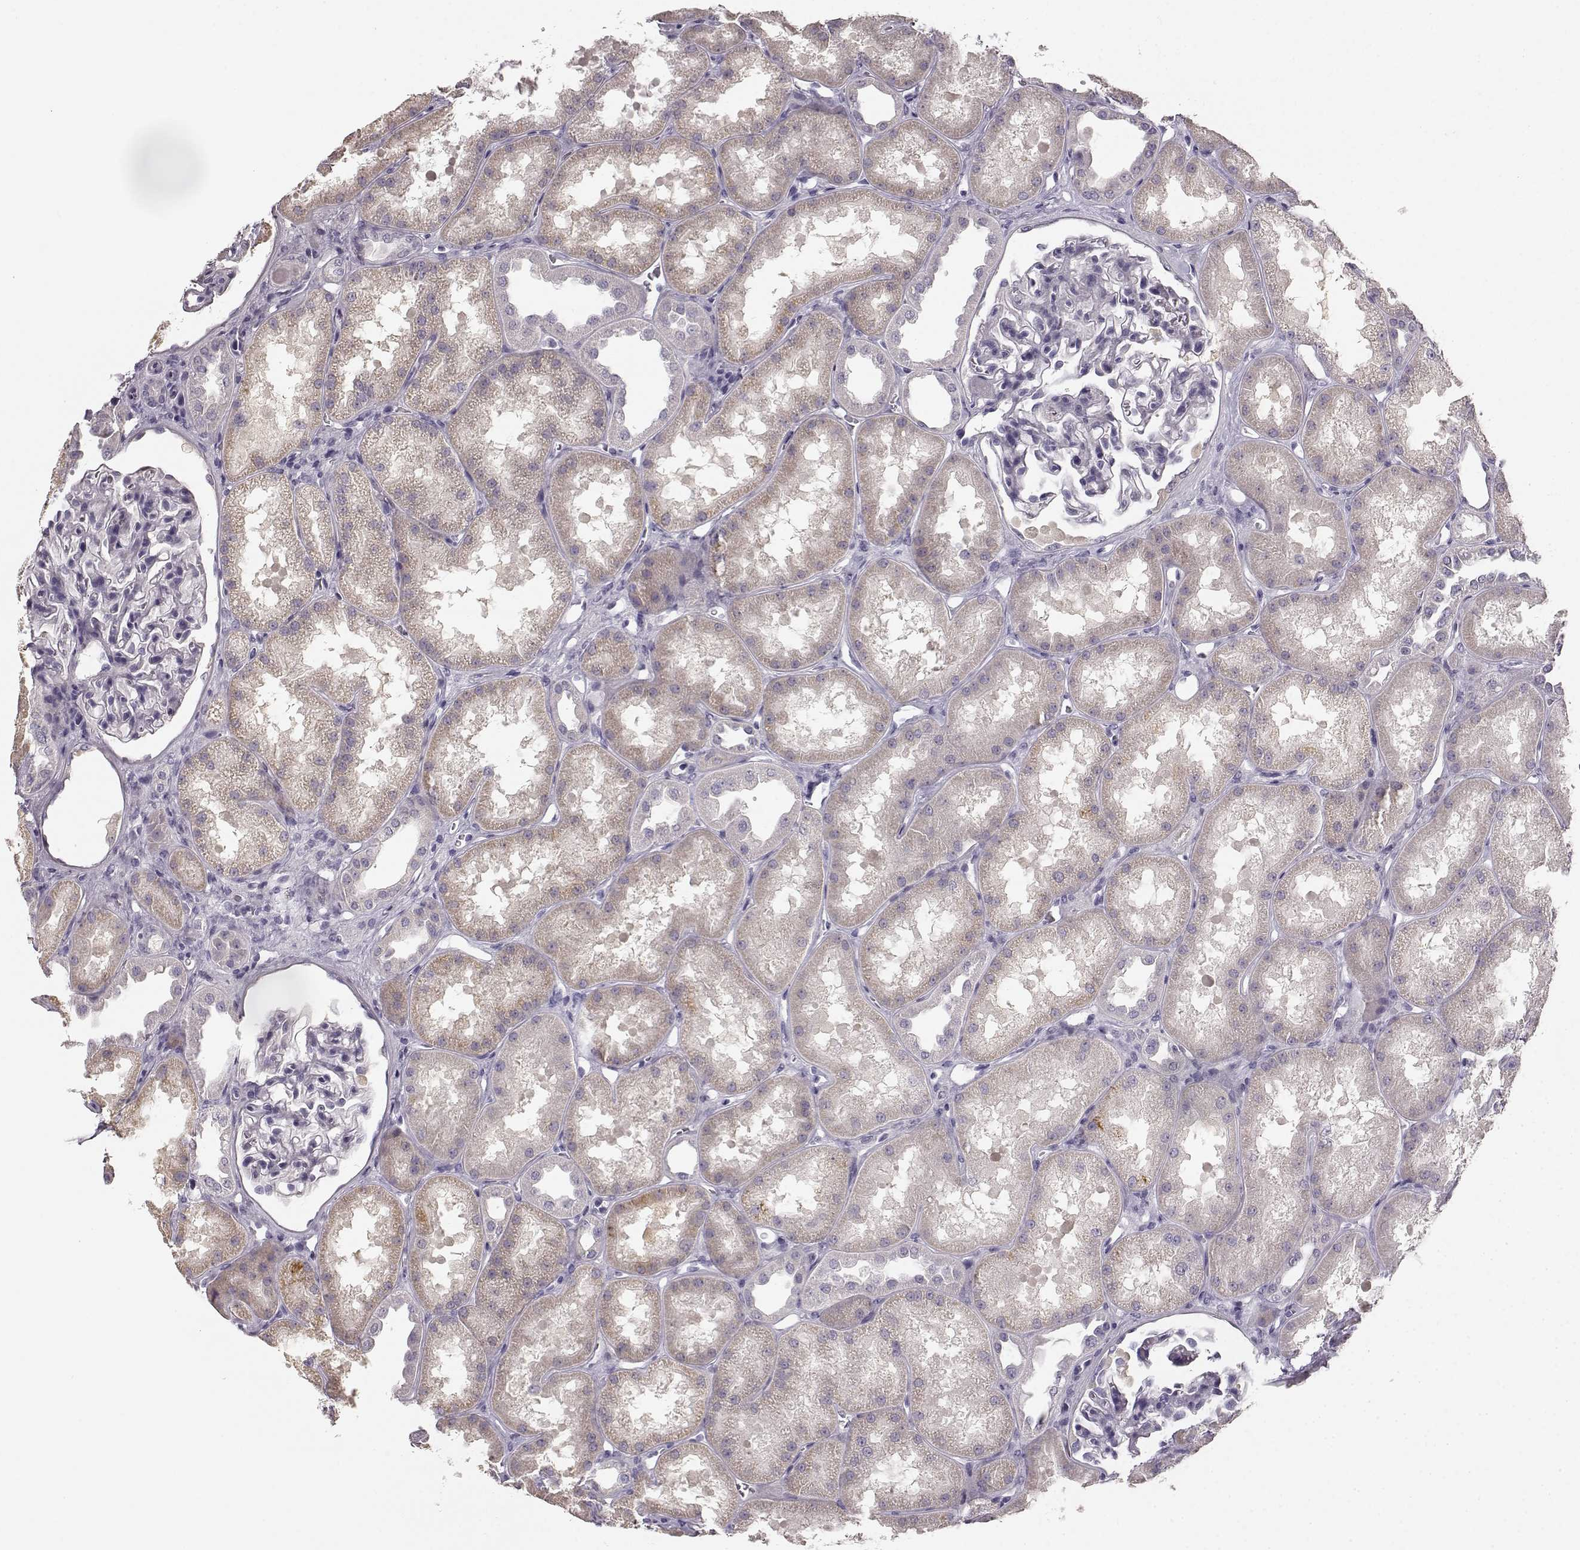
{"staining": {"intensity": "negative", "quantity": "none", "location": "none"}, "tissue": "kidney", "cell_type": "Cells in glomeruli", "image_type": "normal", "snomed": [{"axis": "morphology", "description": "Normal tissue, NOS"}, {"axis": "topography", "description": "Kidney"}], "caption": "The immunohistochemistry (IHC) photomicrograph has no significant positivity in cells in glomeruli of kidney. Nuclei are stained in blue.", "gene": "KIAA0319", "patient": {"sex": "male", "age": 61}}